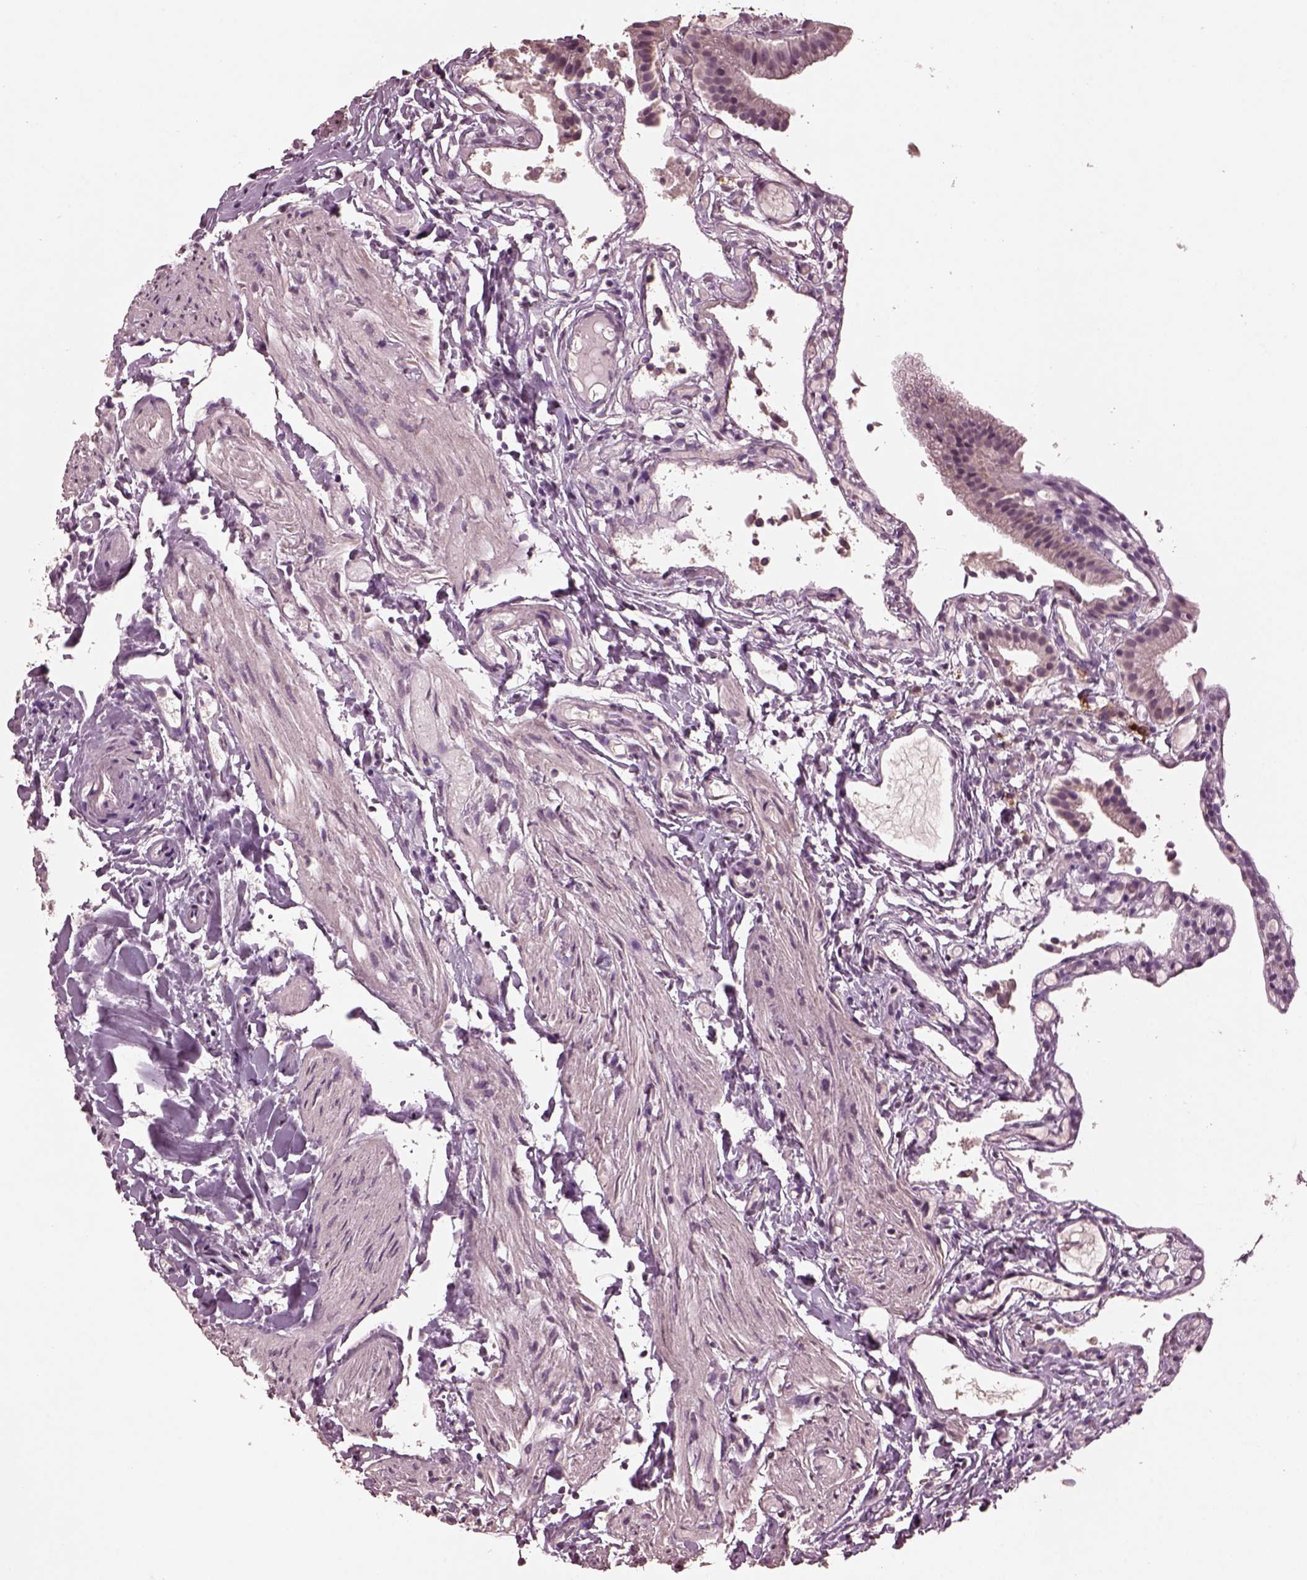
{"staining": {"intensity": "negative", "quantity": "none", "location": "none"}, "tissue": "gallbladder", "cell_type": "Glandular cells", "image_type": "normal", "snomed": [{"axis": "morphology", "description": "Normal tissue, NOS"}, {"axis": "topography", "description": "Gallbladder"}], "caption": "IHC histopathology image of unremarkable gallbladder stained for a protein (brown), which demonstrates no expression in glandular cells. (DAB immunohistochemistry visualized using brightfield microscopy, high magnification).", "gene": "IL18RAP", "patient": {"sex": "female", "age": 47}}